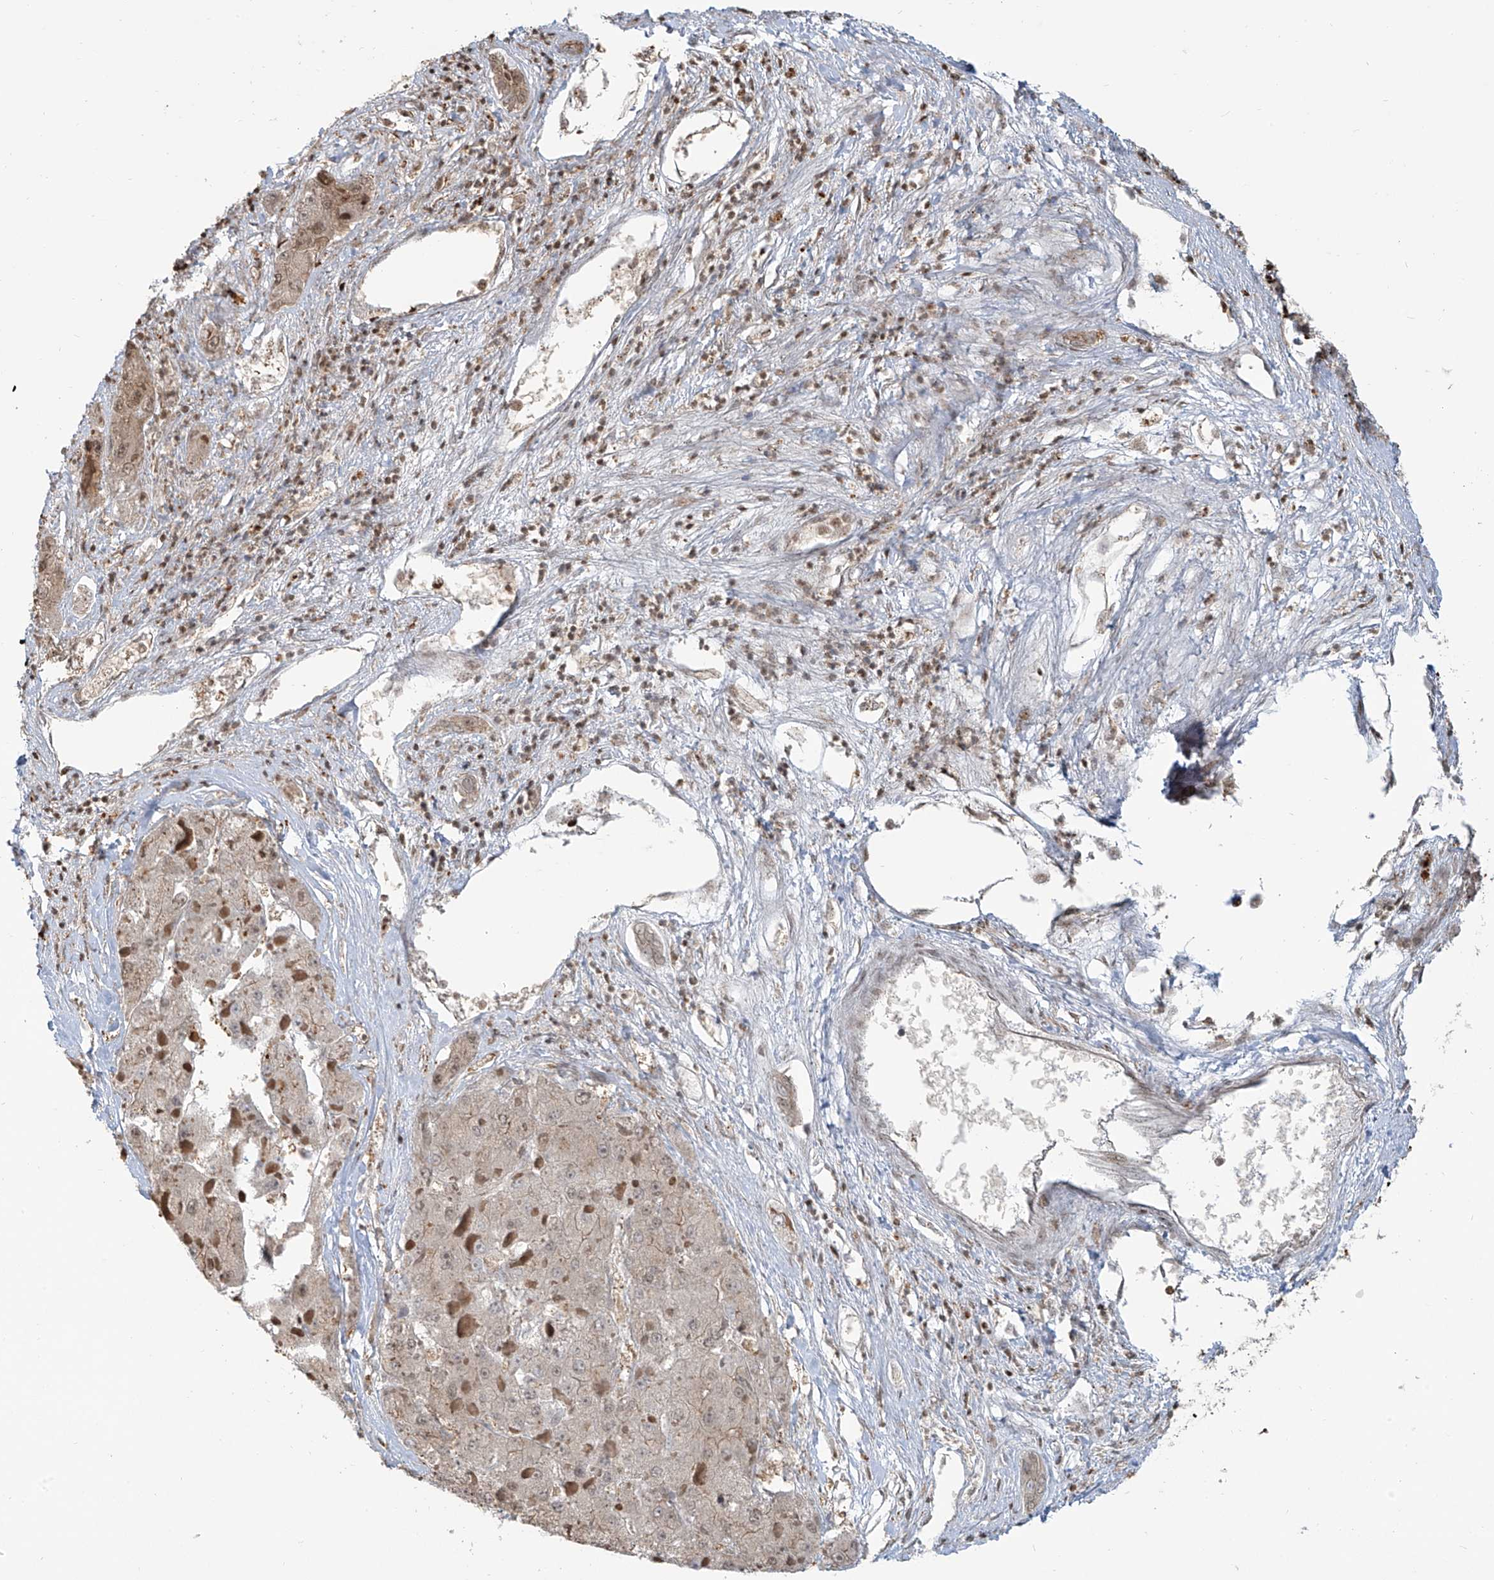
{"staining": {"intensity": "weak", "quantity": "<25%", "location": "cytoplasmic/membranous"}, "tissue": "liver cancer", "cell_type": "Tumor cells", "image_type": "cancer", "snomed": [{"axis": "morphology", "description": "Carcinoma, Hepatocellular, NOS"}, {"axis": "topography", "description": "Liver"}], "caption": "DAB immunohistochemical staining of liver cancer (hepatocellular carcinoma) exhibits no significant staining in tumor cells. (DAB (3,3'-diaminobenzidine) immunohistochemistry (IHC), high magnification).", "gene": "VMP1", "patient": {"sex": "female", "age": 73}}